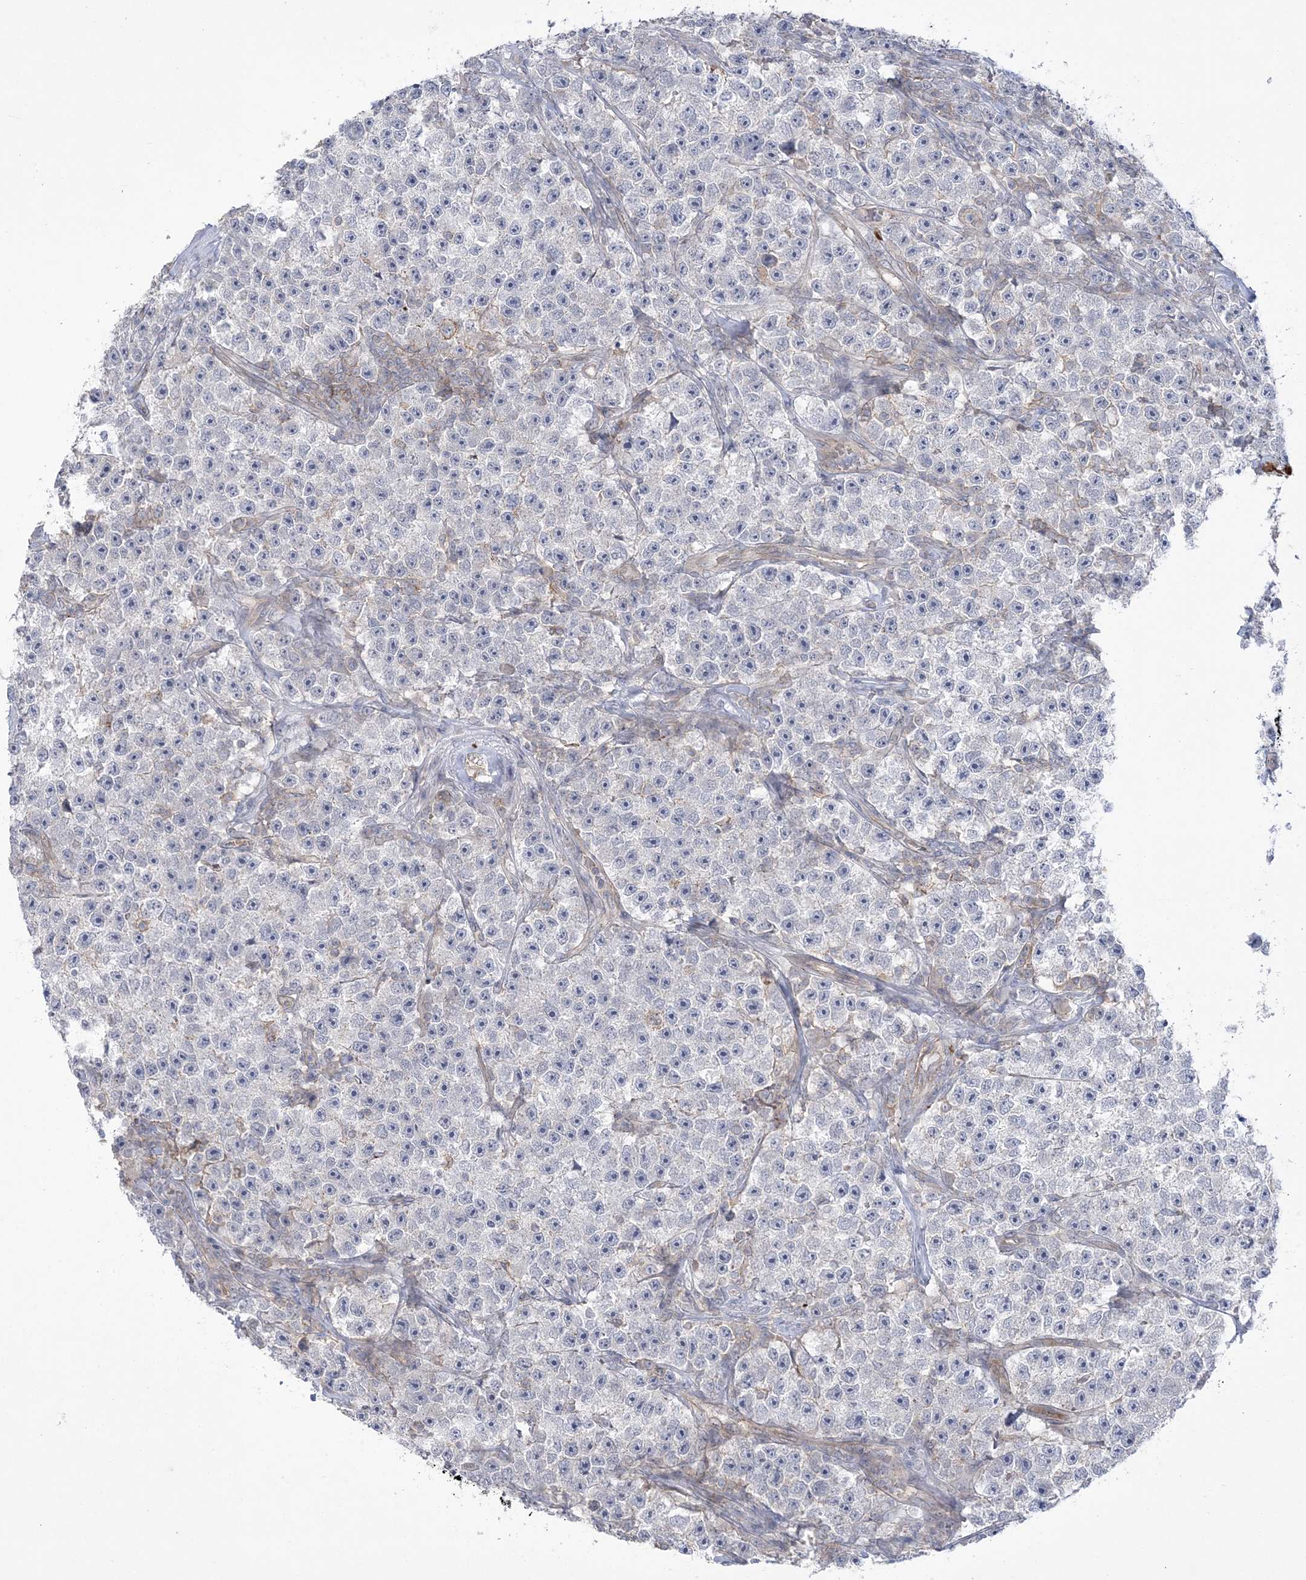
{"staining": {"intensity": "negative", "quantity": "none", "location": "none"}, "tissue": "testis cancer", "cell_type": "Tumor cells", "image_type": "cancer", "snomed": [{"axis": "morphology", "description": "Seminoma, NOS"}, {"axis": "topography", "description": "Testis"}], "caption": "A micrograph of testis seminoma stained for a protein reveals no brown staining in tumor cells. (DAB IHC with hematoxylin counter stain).", "gene": "ADAMTS12", "patient": {"sex": "male", "age": 22}}